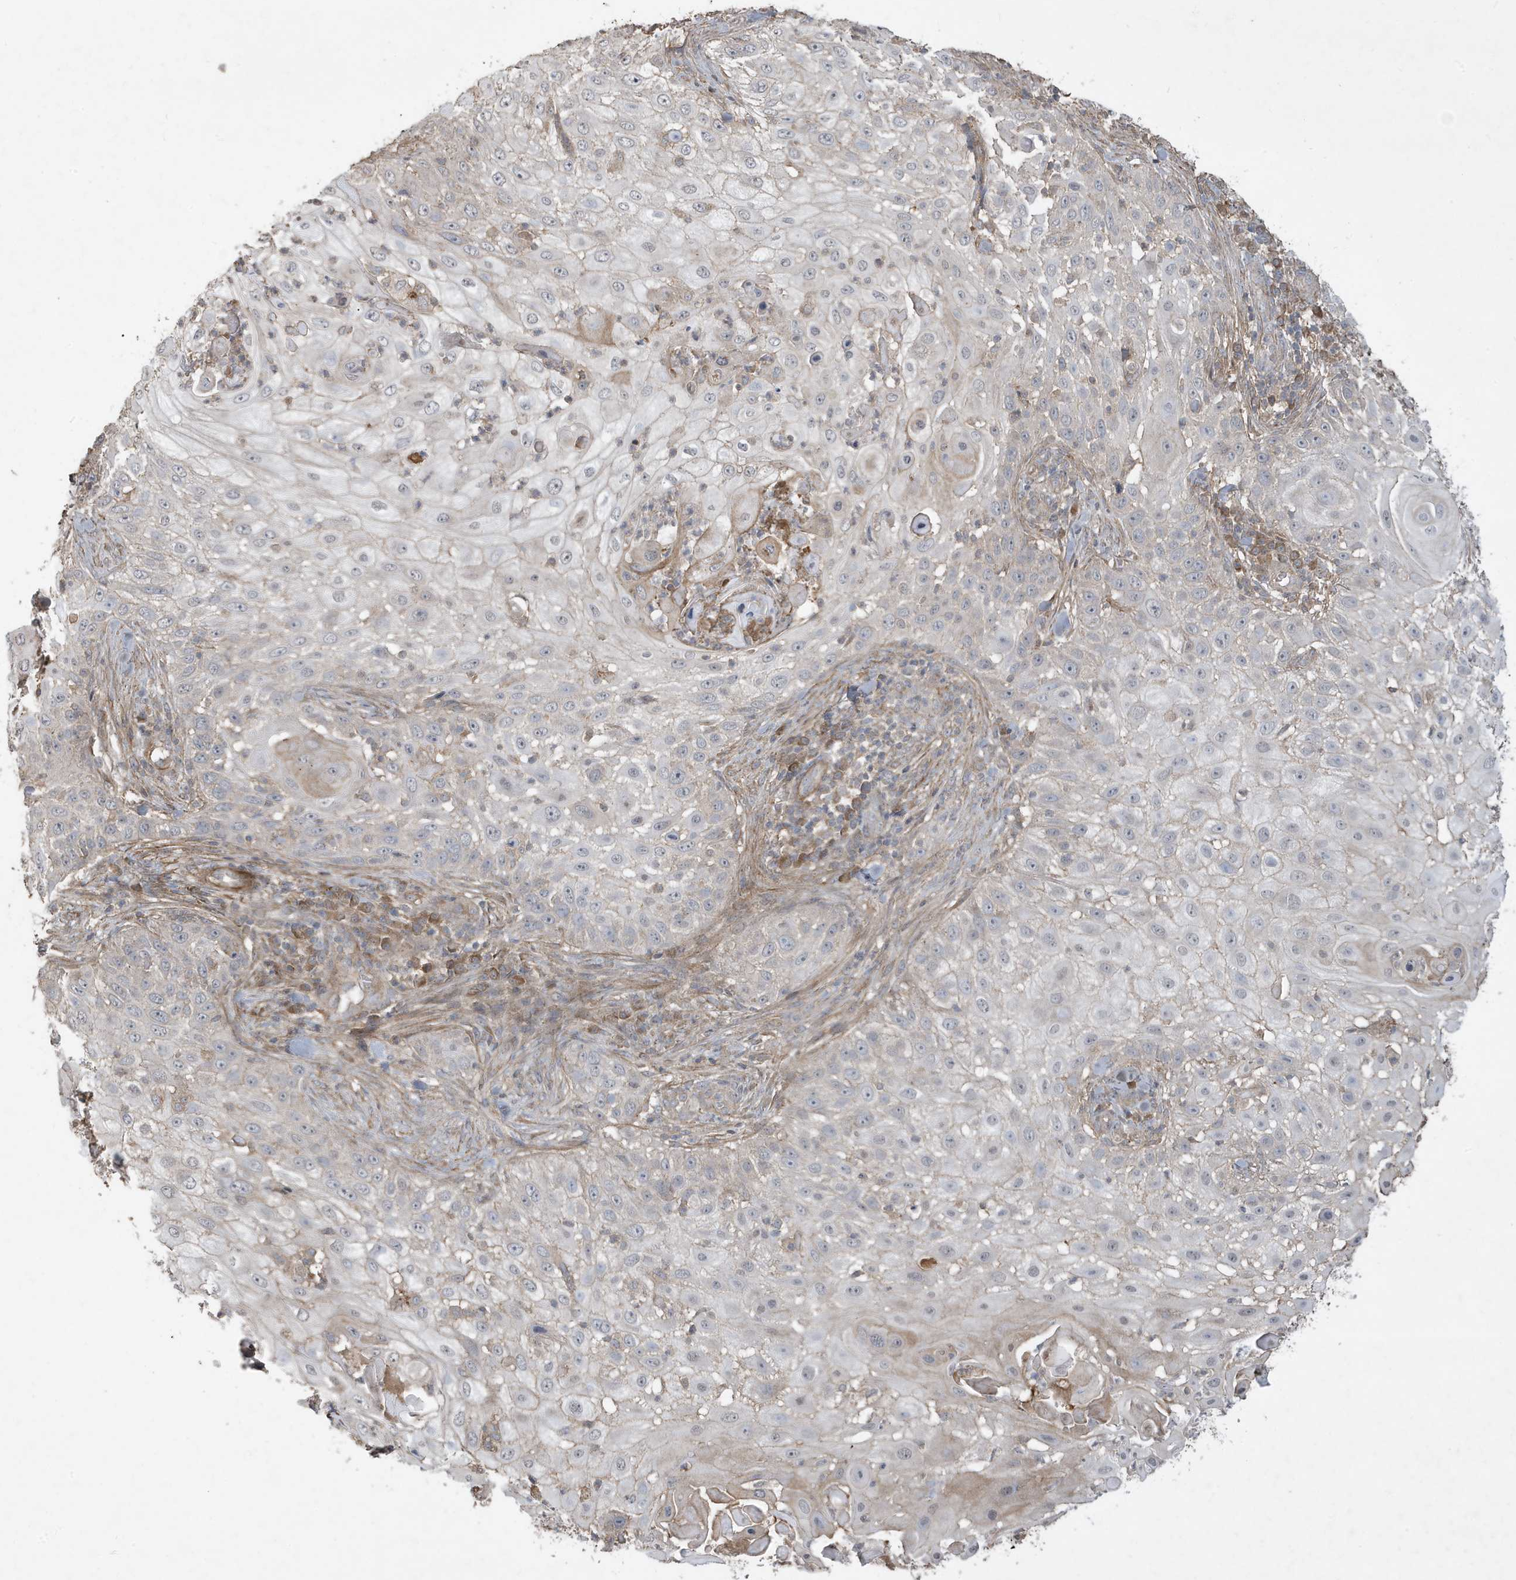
{"staining": {"intensity": "negative", "quantity": "none", "location": "none"}, "tissue": "skin cancer", "cell_type": "Tumor cells", "image_type": "cancer", "snomed": [{"axis": "morphology", "description": "Squamous cell carcinoma, NOS"}, {"axis": "topography", "description": "Skin"}], "caption": "DAB immunohistochemical staining of human squamous cell carcinoma (skin) exhibits no significant positivity in tumor cells.", "gene": "PRRT3", "patient": {"sex": "female", "age": 44}}